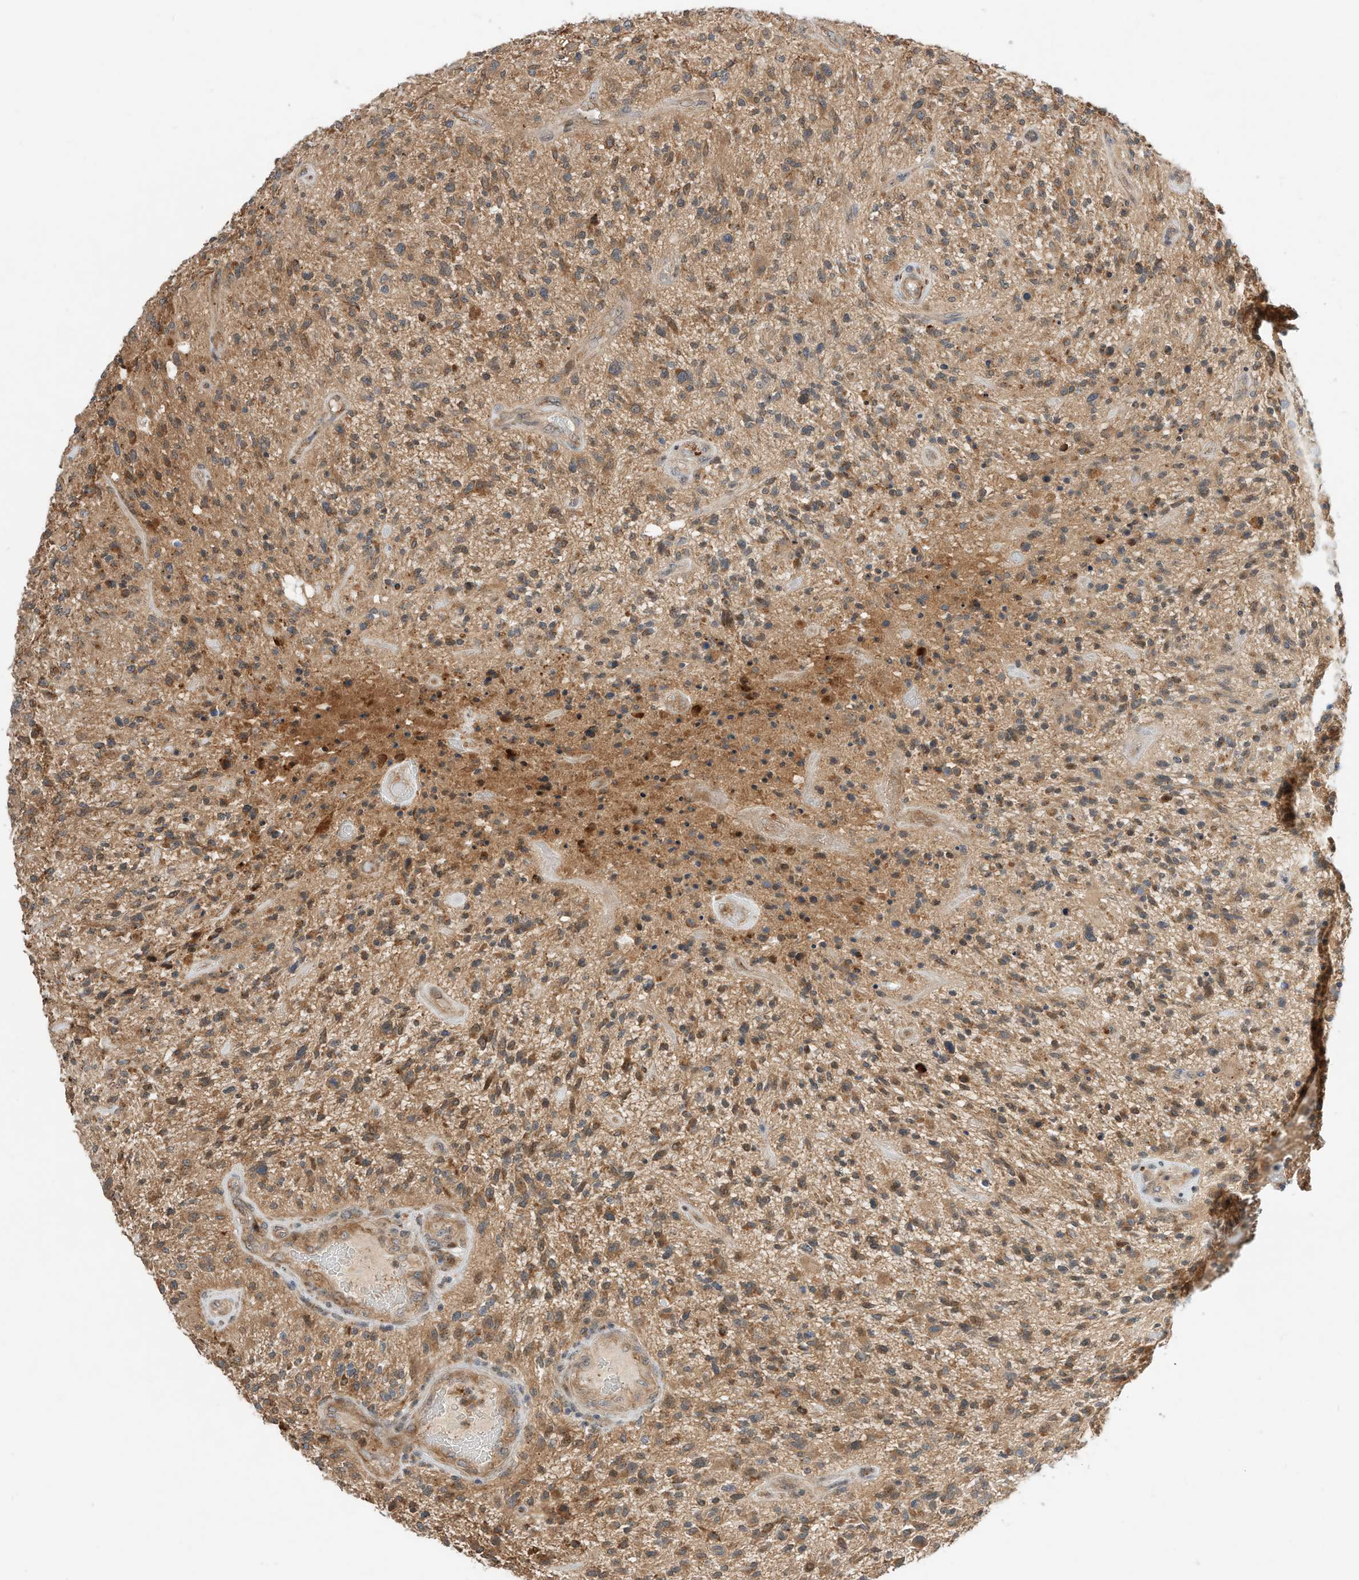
{"staining": {"intensity": "moderate", "quantity": ">75%", "location": "cytoplasmic/membranous"}, "tissue": "glioma", "cell_type": "Tumor cells", "image_type": "cancer", "snomed": [{"axis": "morphology", "description": "Glioma, malignant, High grade"}, {"axis": "topography", "description": "Brain"}], "caption": "This is a photomicrograph of immunohistochemistry staining of malignant glioma (high-grade), which shows moderate staining in the cytoplasmic/membranous of tumor cells.", "gene": "CPAMD8", "patient": {"sex": "male", "age": 47}}